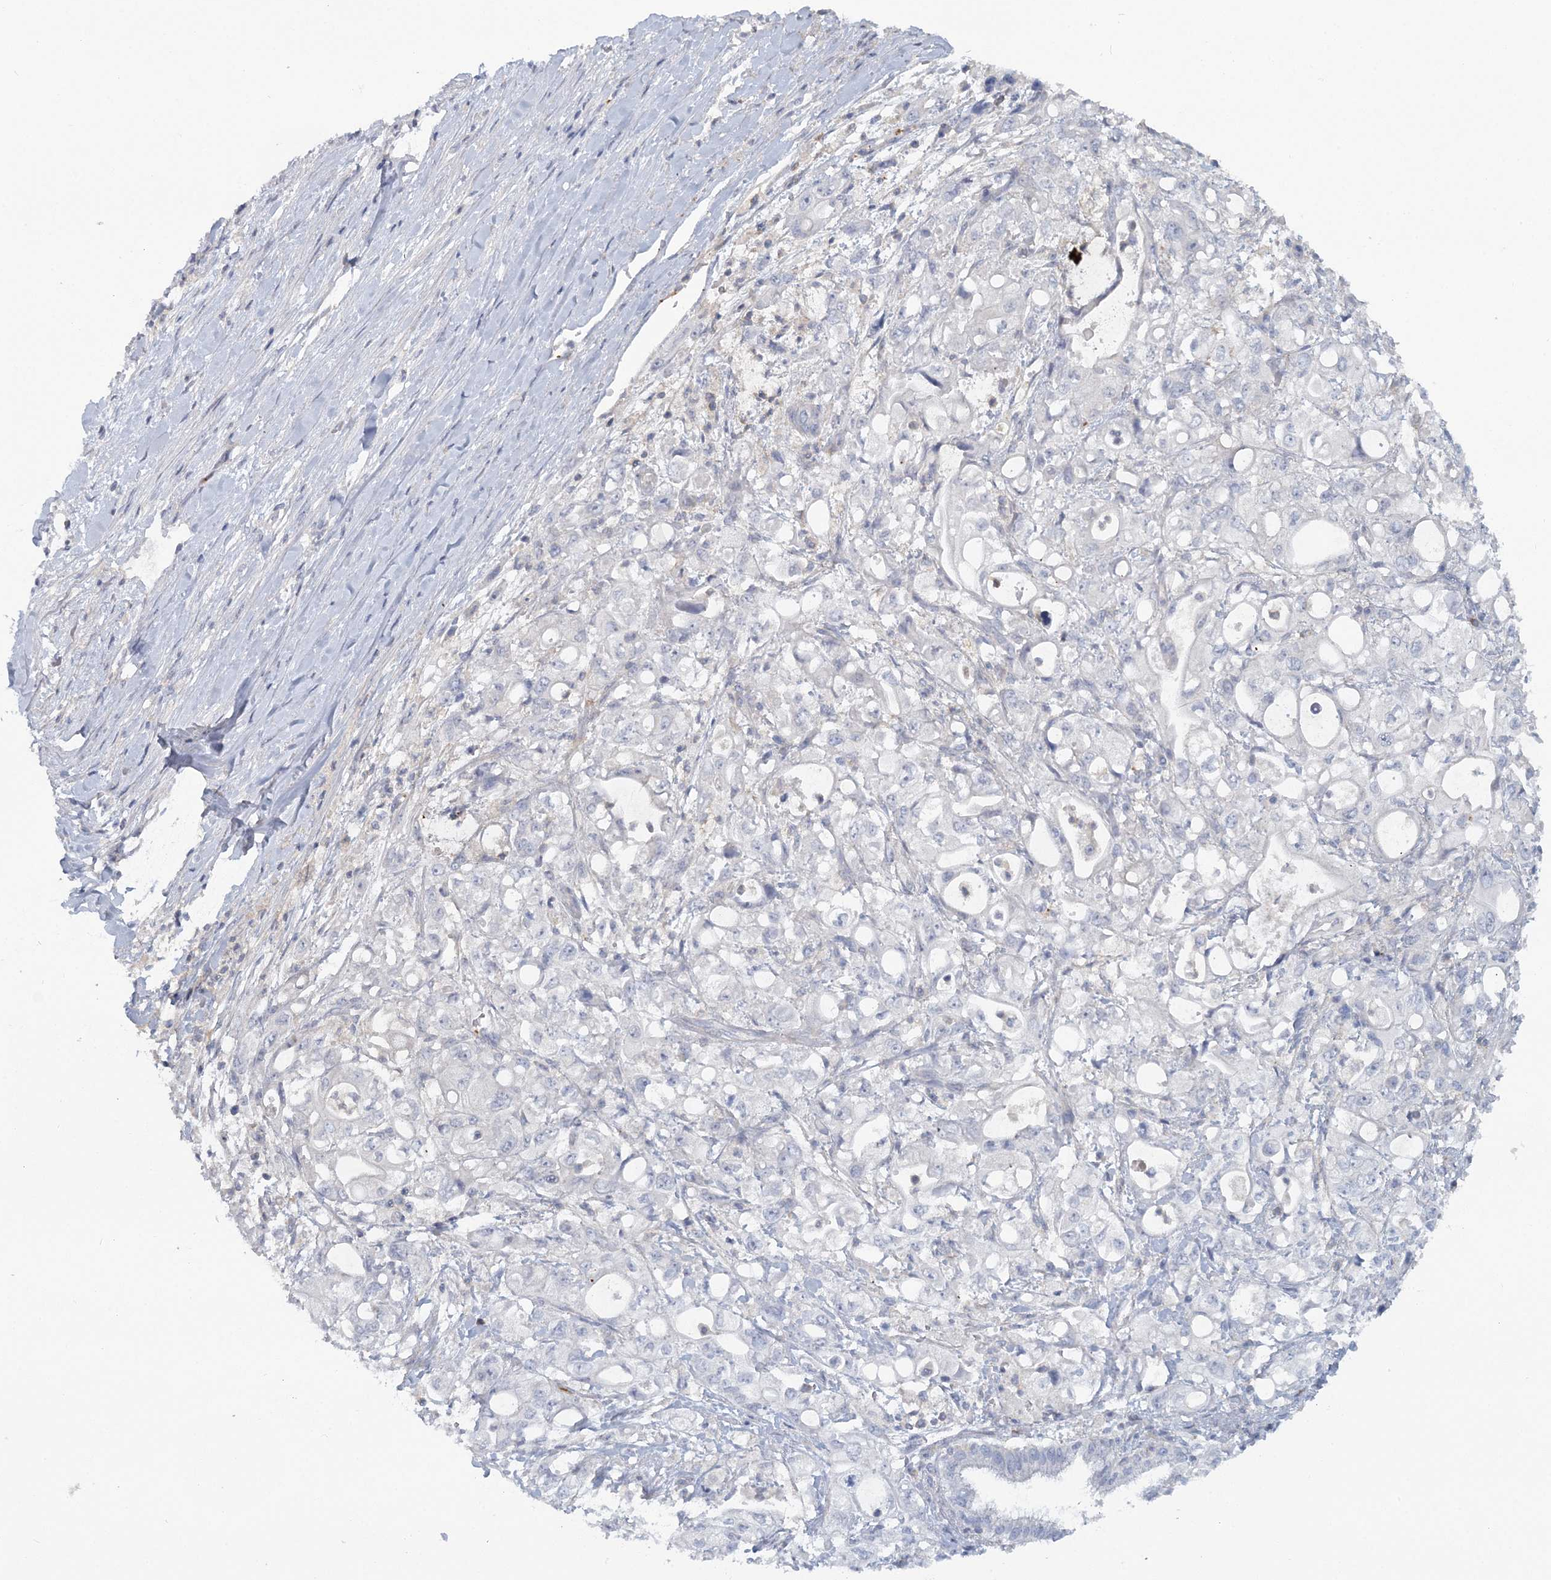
{"staining": {"intensity": "negative", "quantity": "none", "location": "none"}, "tissue": "pancreatic cancer", "cell_type": "Tumor cells", "image_type": "cancer", "snomed": [{"axis": "morphology", "description": "Adenocarcinoma, NOS"}, {"axis": "topography", "description": "Pancreas"}], "caption": "This is a image of immunohistochemistry (IHC) staining of adenocarcinoma (pancreatic), which shows no expression in tumor cells. The staining is performed using DAB brown chromogen with nuclei counter-stained in using hematoxylin.", "gene": "CUEDC2", "patient": {"sex": "male", "age": 79}}